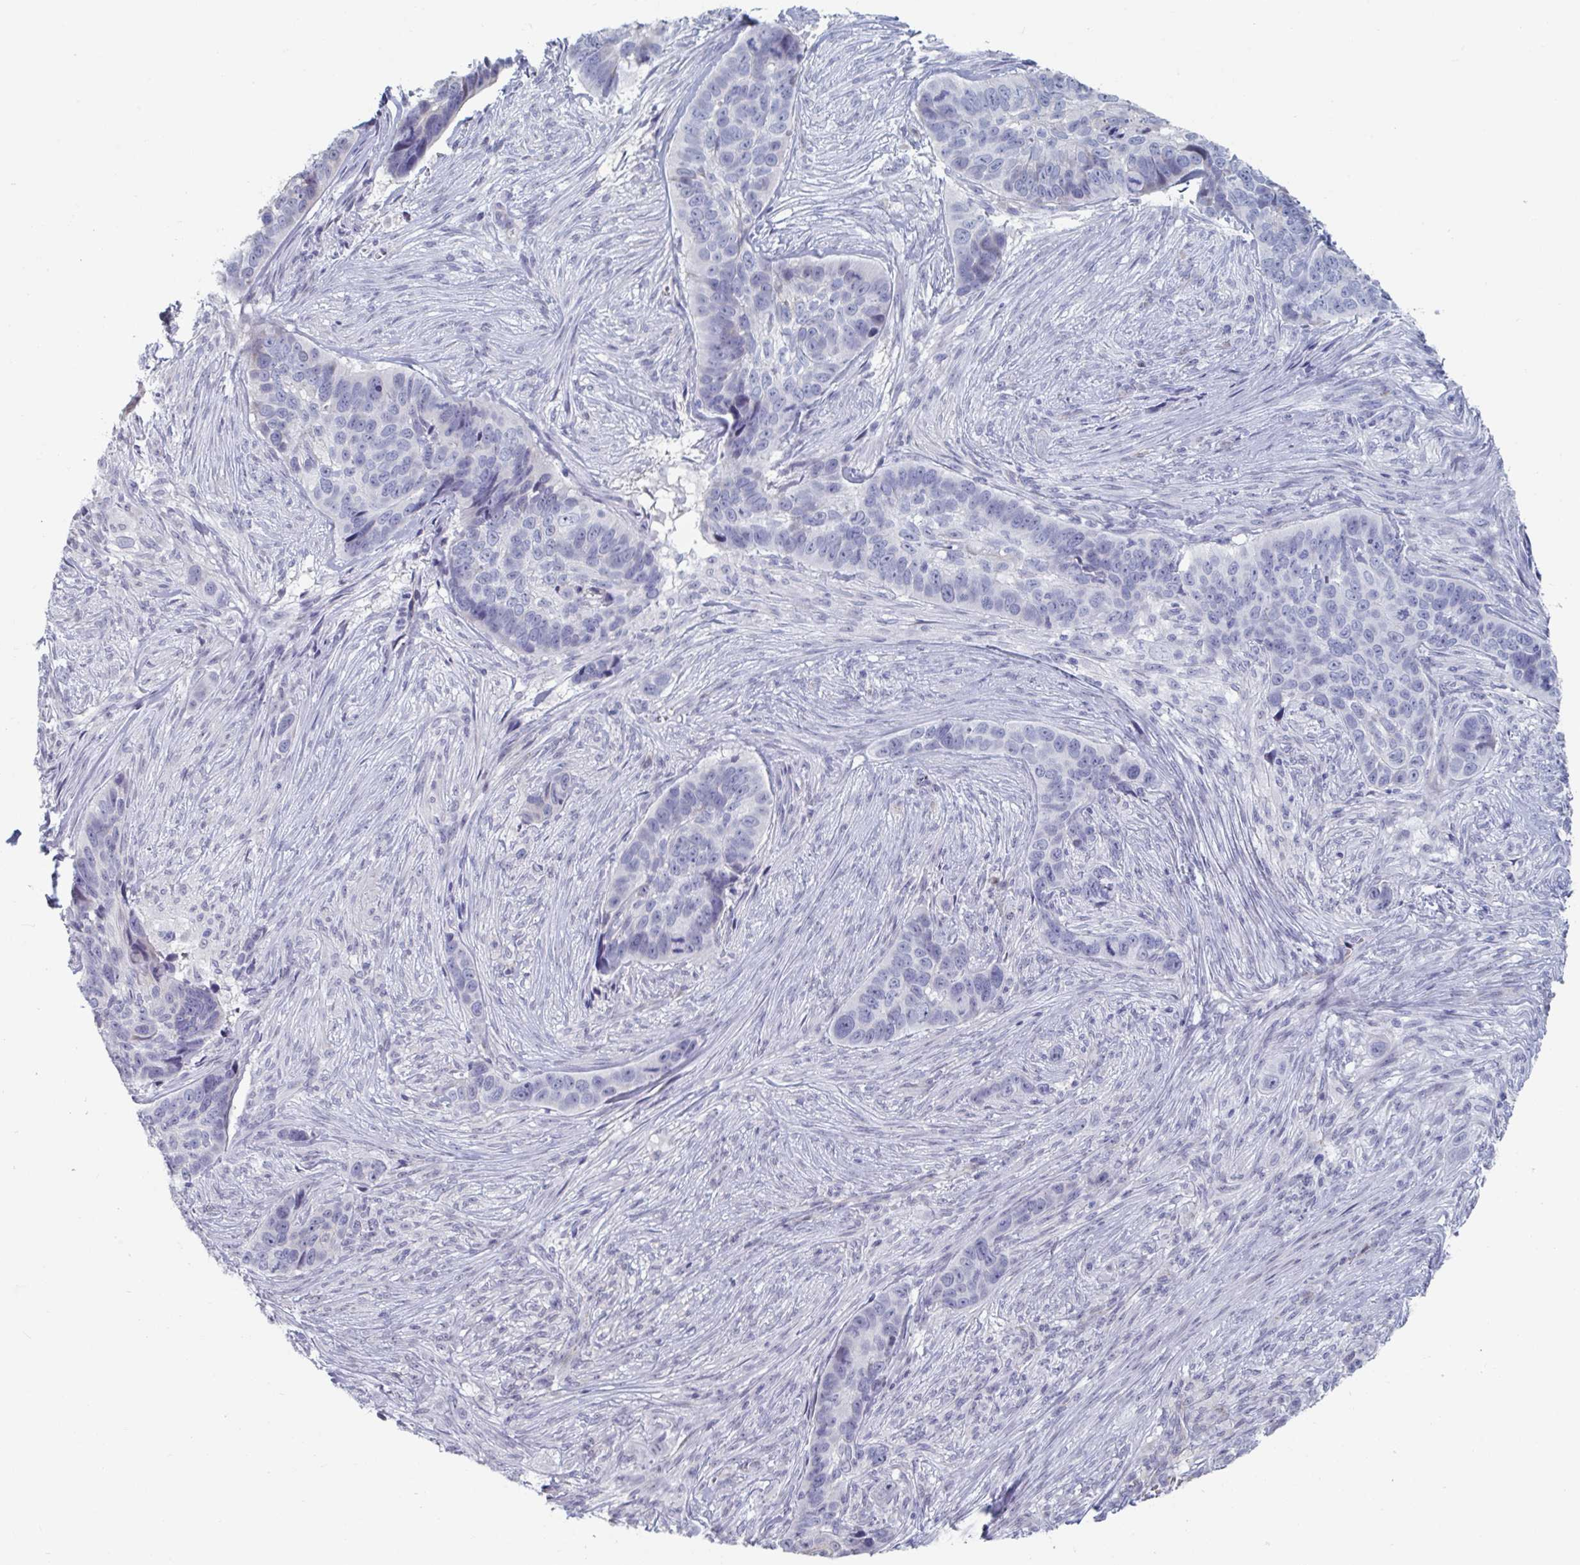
{"staining": {"intensity": "negative", "quantity": "none", "location": "none"}, "tissue": "skin cancer", "cell_type": "Tumor cells", "image_type": "cancer", "snomed": [{"axis": "morphology", "description": "Basal cell carcinoma"}, {"axis": "topography", "description": "Skin"}], "caption": "Tumor cells show no significant expression in skin cancer.", "gene": "FOXA1", "patient": {"sex": "female", "age": 82}}